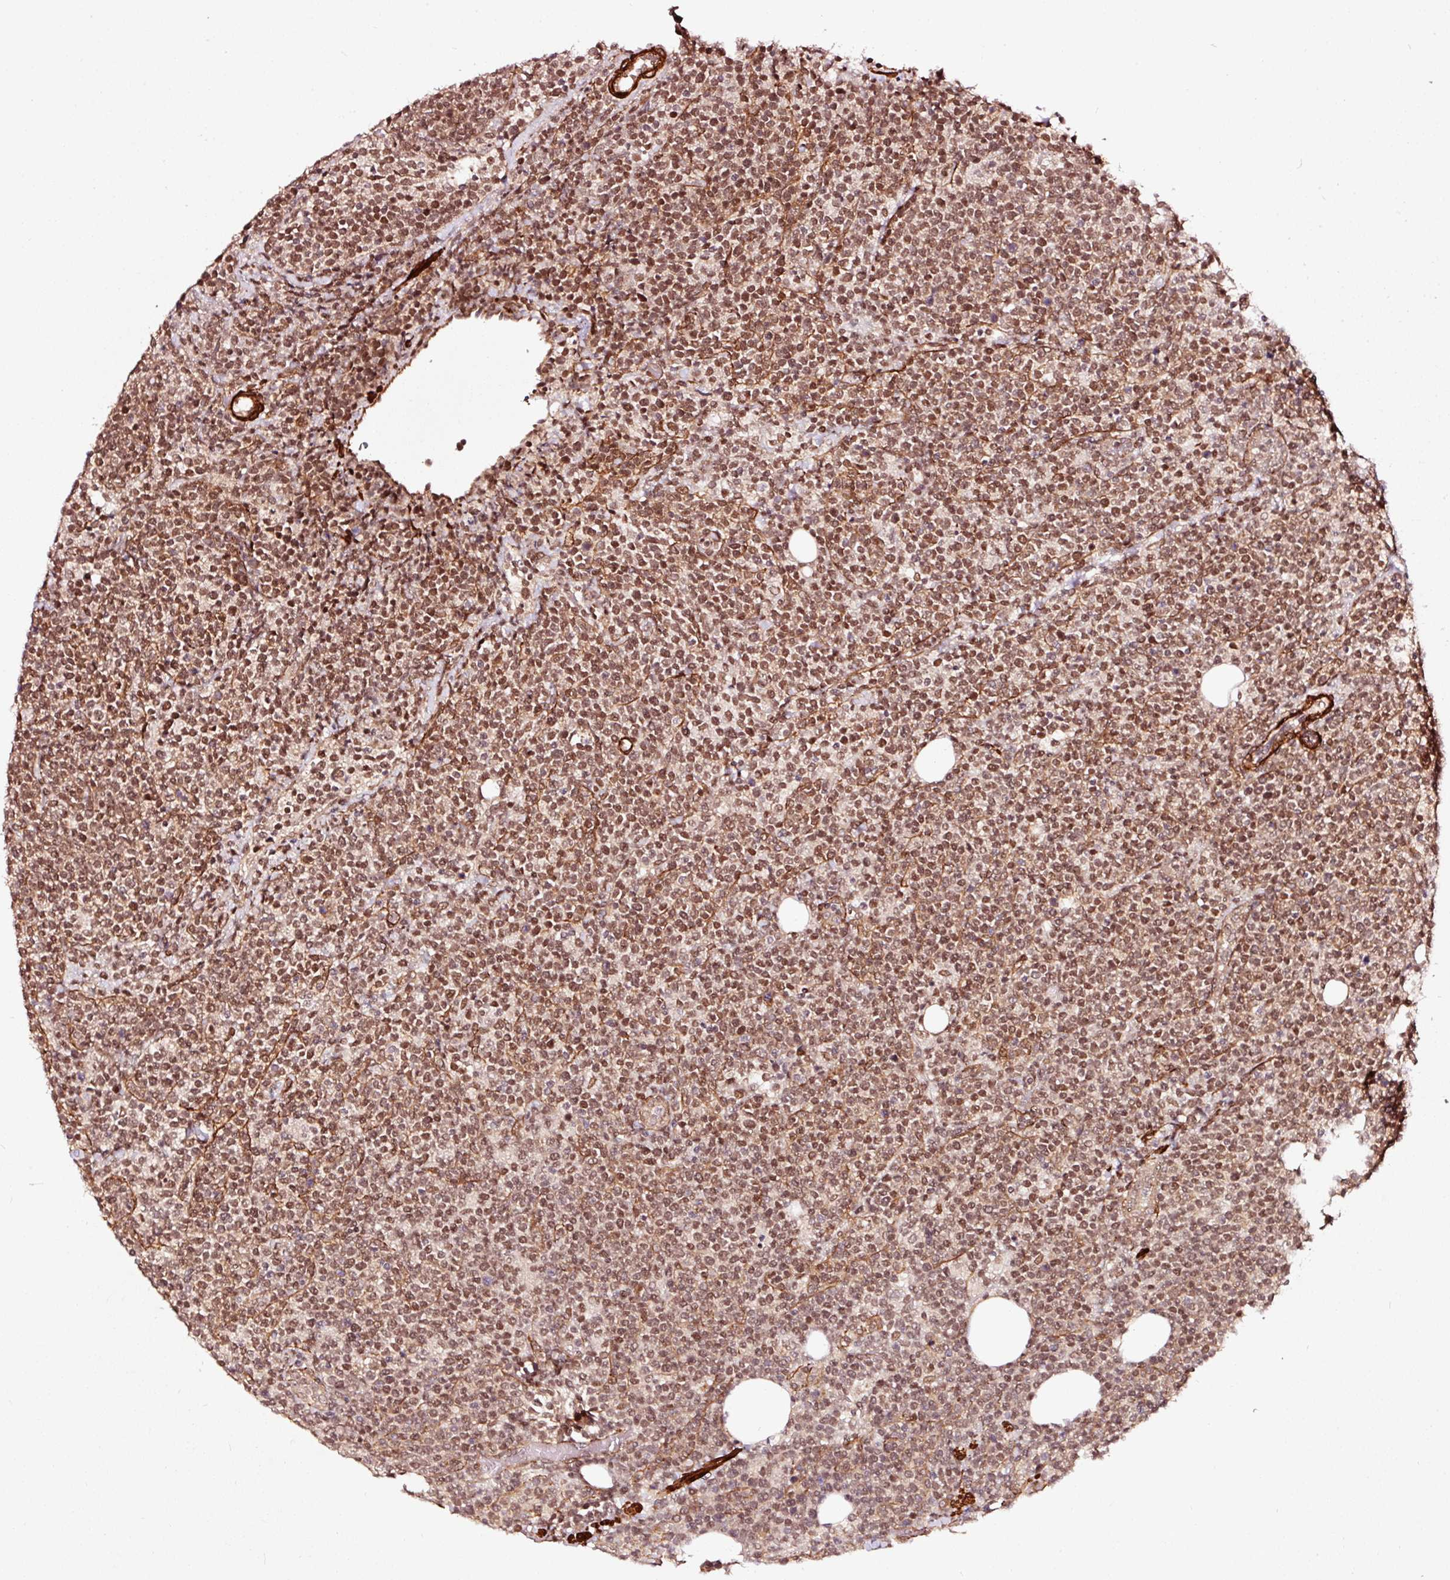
{"staining": {"intensity": "moderate", "quantity": ">75%", "location": "nuclear"}, "tissue": "lymphoma", "cell_type": "Tumor cells", "image_type": "cancer", "snomed": [{"axis": "morphology", "description": "Malignant lymphoma, non-Hodgkin's type, High grade"}, {"axis": "topography", "description": "Lymph node"}], "caption": "Brown immunohistochemical staining in human high-grade malignant lymphoma, non-Hodgkin's type reveals moderate nuclear positivity in about >75% of tumor cells.", "gene": "TPM1", "patient": {"sex": "male", "age": 61}}